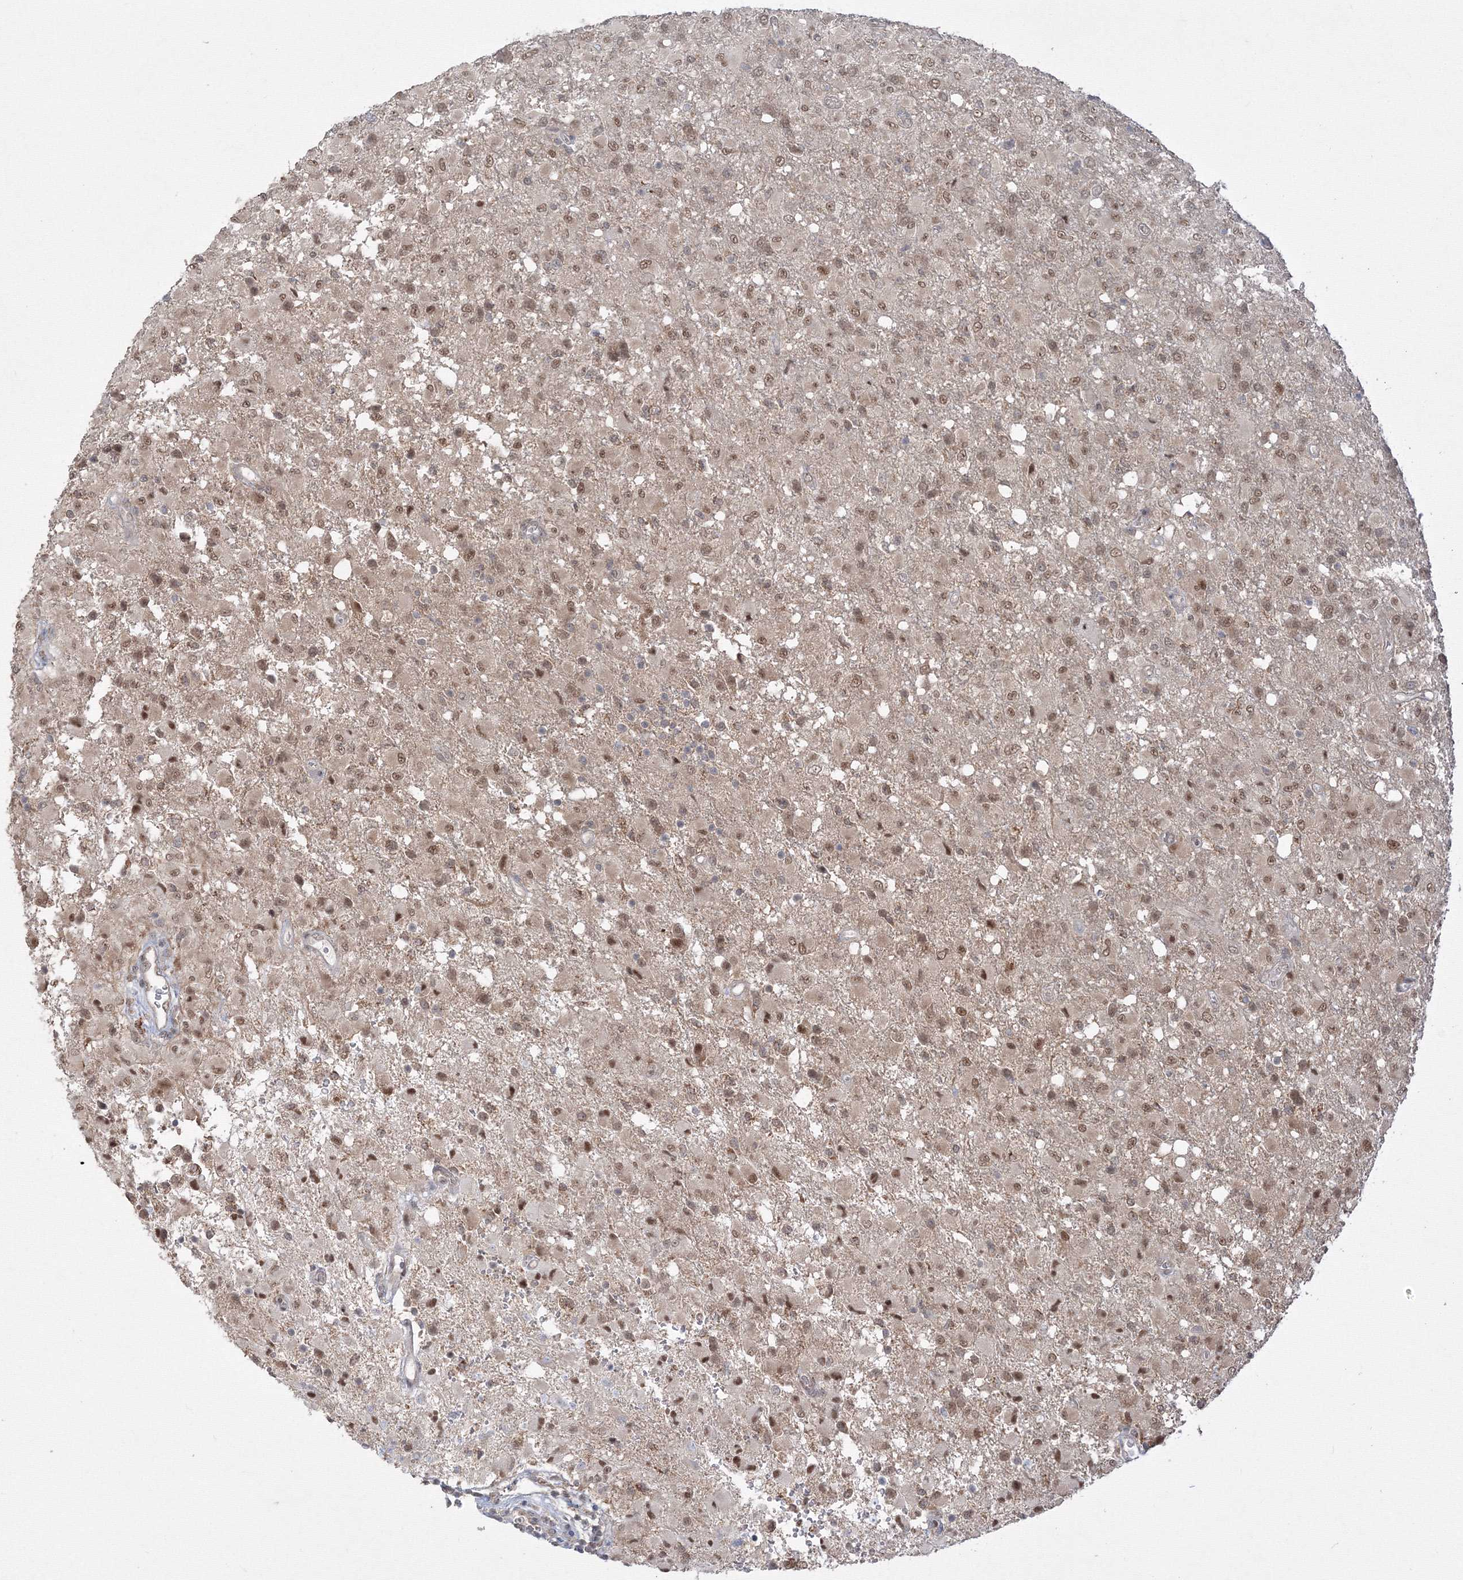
{"staining": {"intensity": "moderate", "quantity": ">75%", "location": "nuclear"}, "tissue": "glioma", "cell_type": "Tumor cells", "image_type": "cancer", "snomed": [{"axis": "morphology", "description": "Glioma, malignant, High grade"}, {"axis": "topography", "description": "Brain"}], "caption": "An image of human glioma stained for a protein demonstrates moderate nuclear brown staining in tumor cells. The protein of interest is stained brown, and the nuclei are stained in blue (DAB (3,3'-diaminobenzidine) IHC with brightfield microscopy, high magnification).", "gene": "COPS4", "patient": {"sex": "female", "age": 57}}